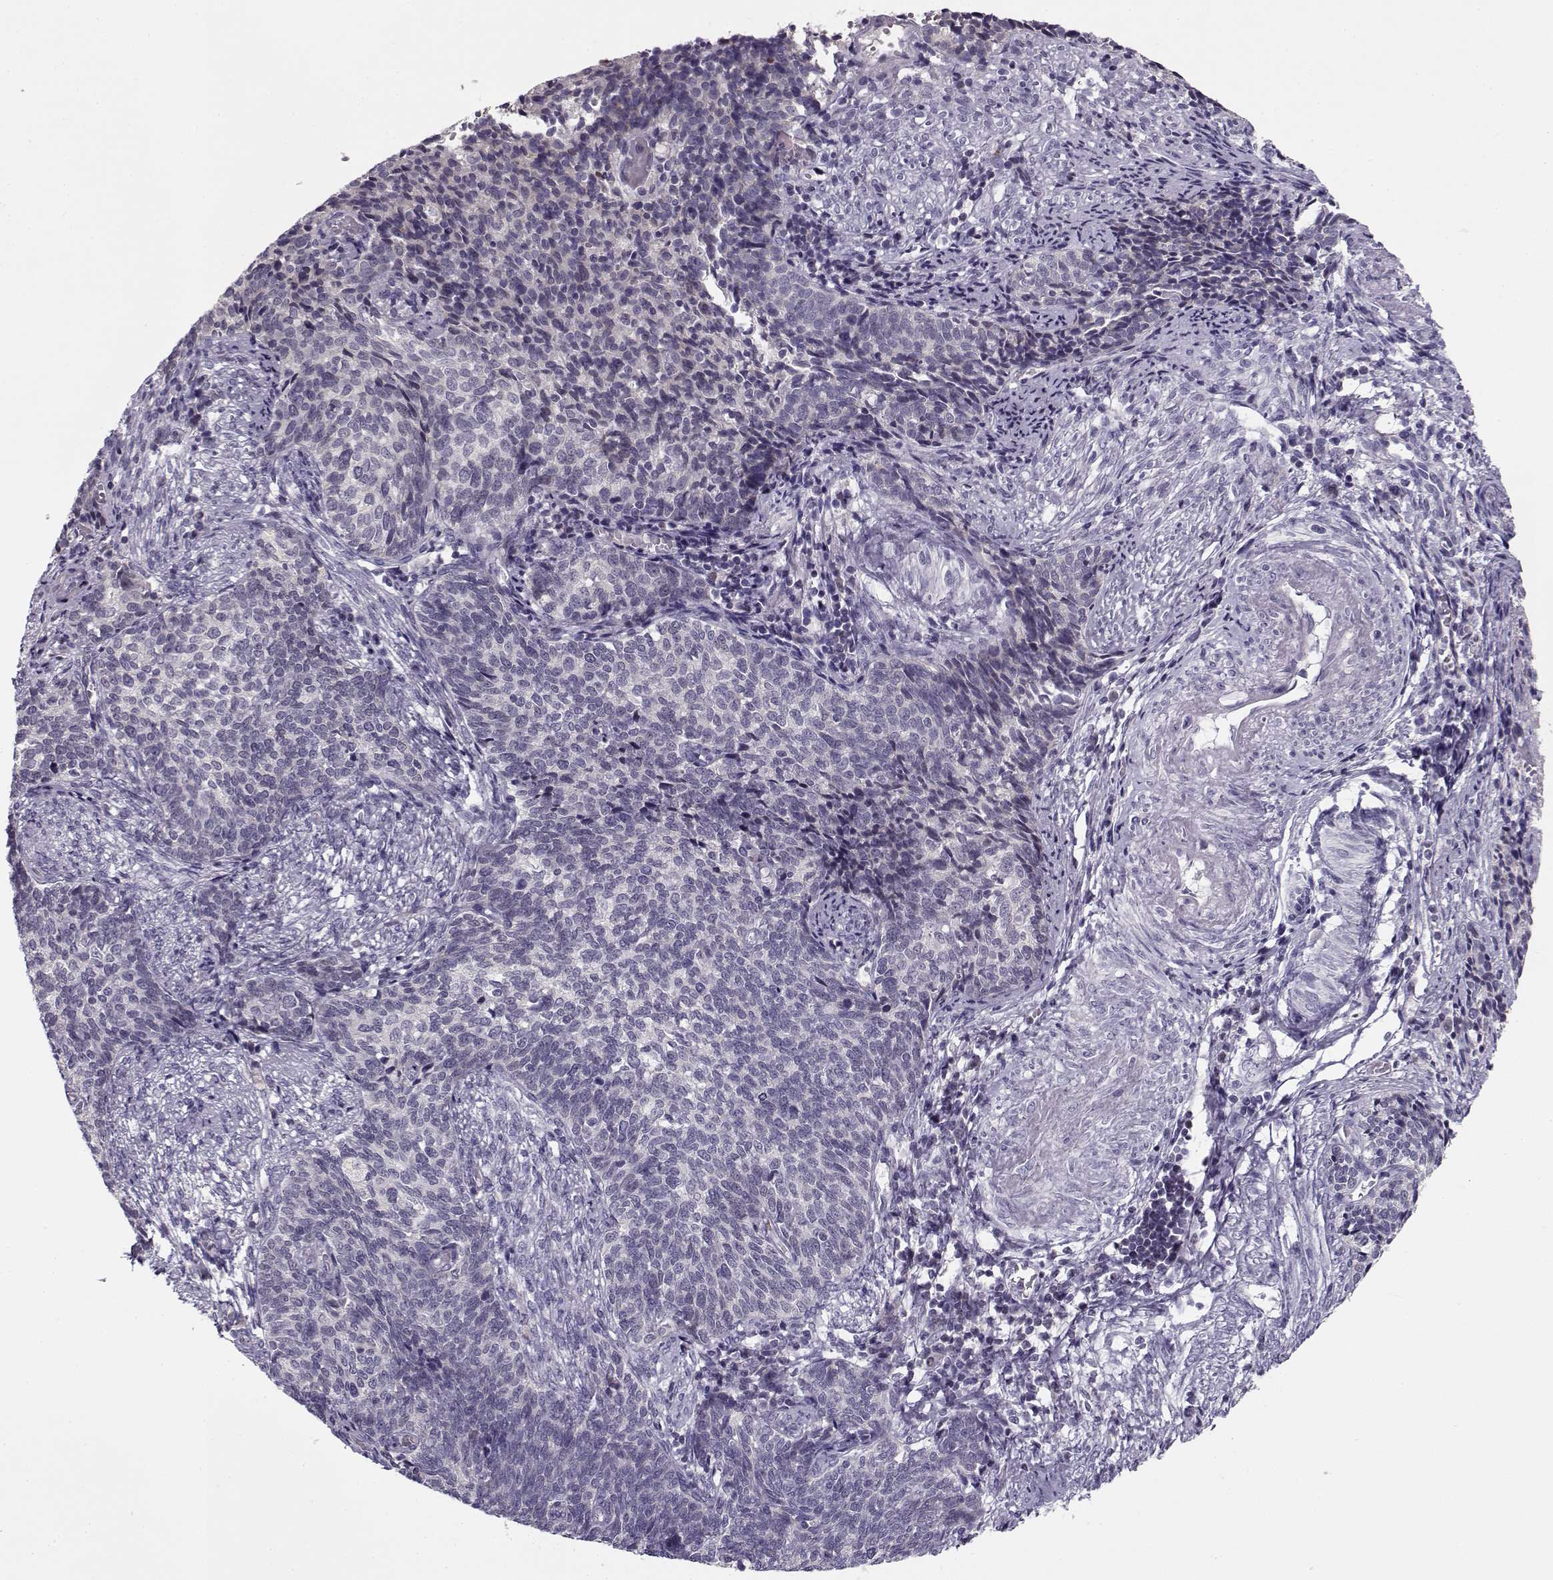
{"staining": {"intensity": "negative", "quantity": "none", "location": "none"}, "tissue": "cervical cancer", "cell_type": "Tumor cells", "image_type": "cancer", "snomed": [{"axis": "morphology", "description": "Squamous cell carcinoma, NOS"}, {"axis": "topography", "description": "Cervix"}], "caption": "Tumor cells are negative for protein expression in human cervical cancer (squamous cell carcinoma).", "gene": "DDX25", "patient": {"sex": "female", "age": 39}}